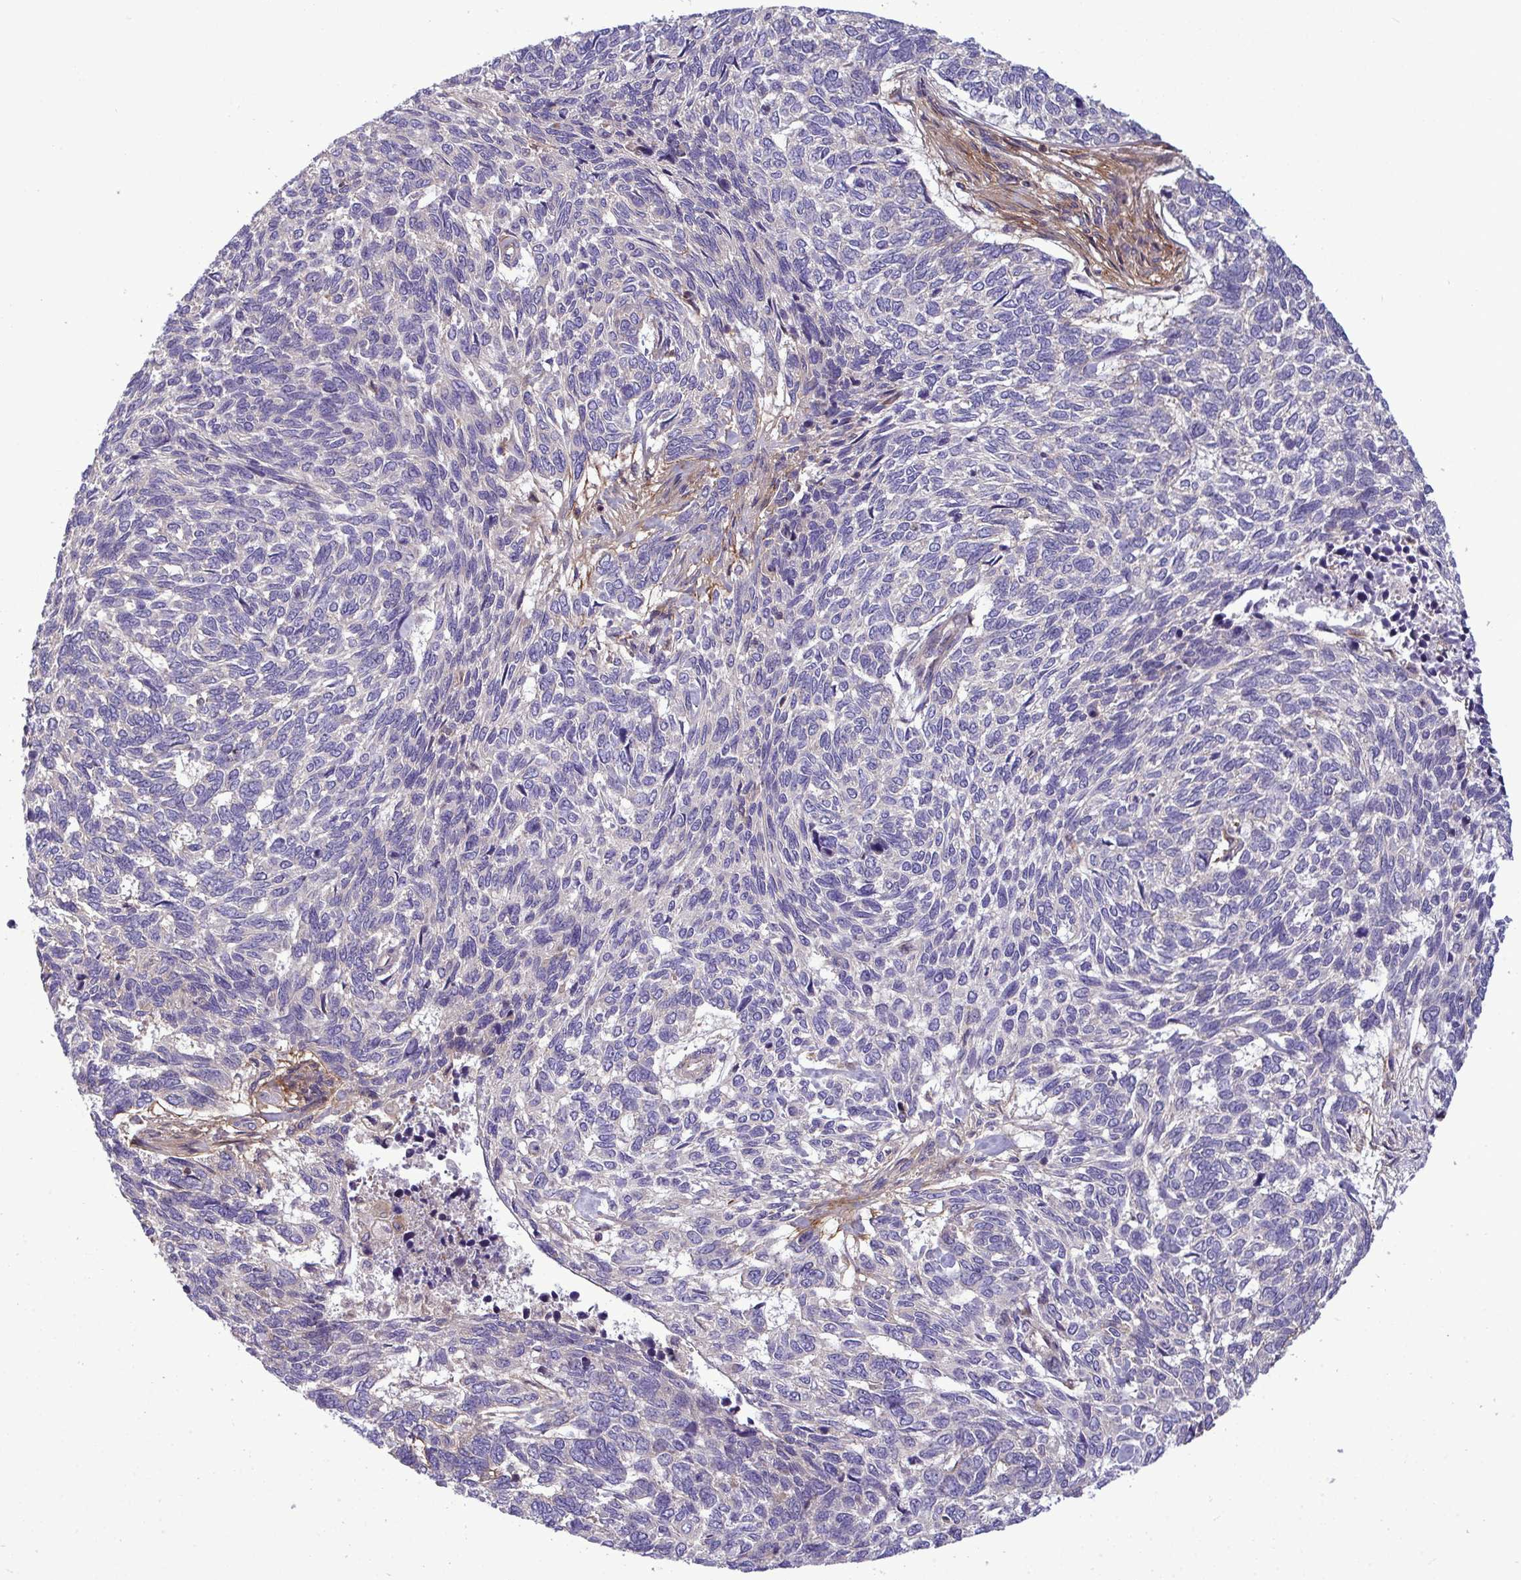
{"staining": {"intensity": "negative", "quantity": "none", "location": "none"}, "tissue": "skin cancer", "cell_type": "Tumor cells", "image_type": "cancer", "snomed": [{"axis": "morphology", "description": "Basal cell carcinoma"}, {"axis": "topography", "description": "Skin"}], "caption": "This is an IHC image of human skin cancer. There is no staining in tumor cells.", "gene": "GRB14", "patient": {"sex": "female", "age": 65}}